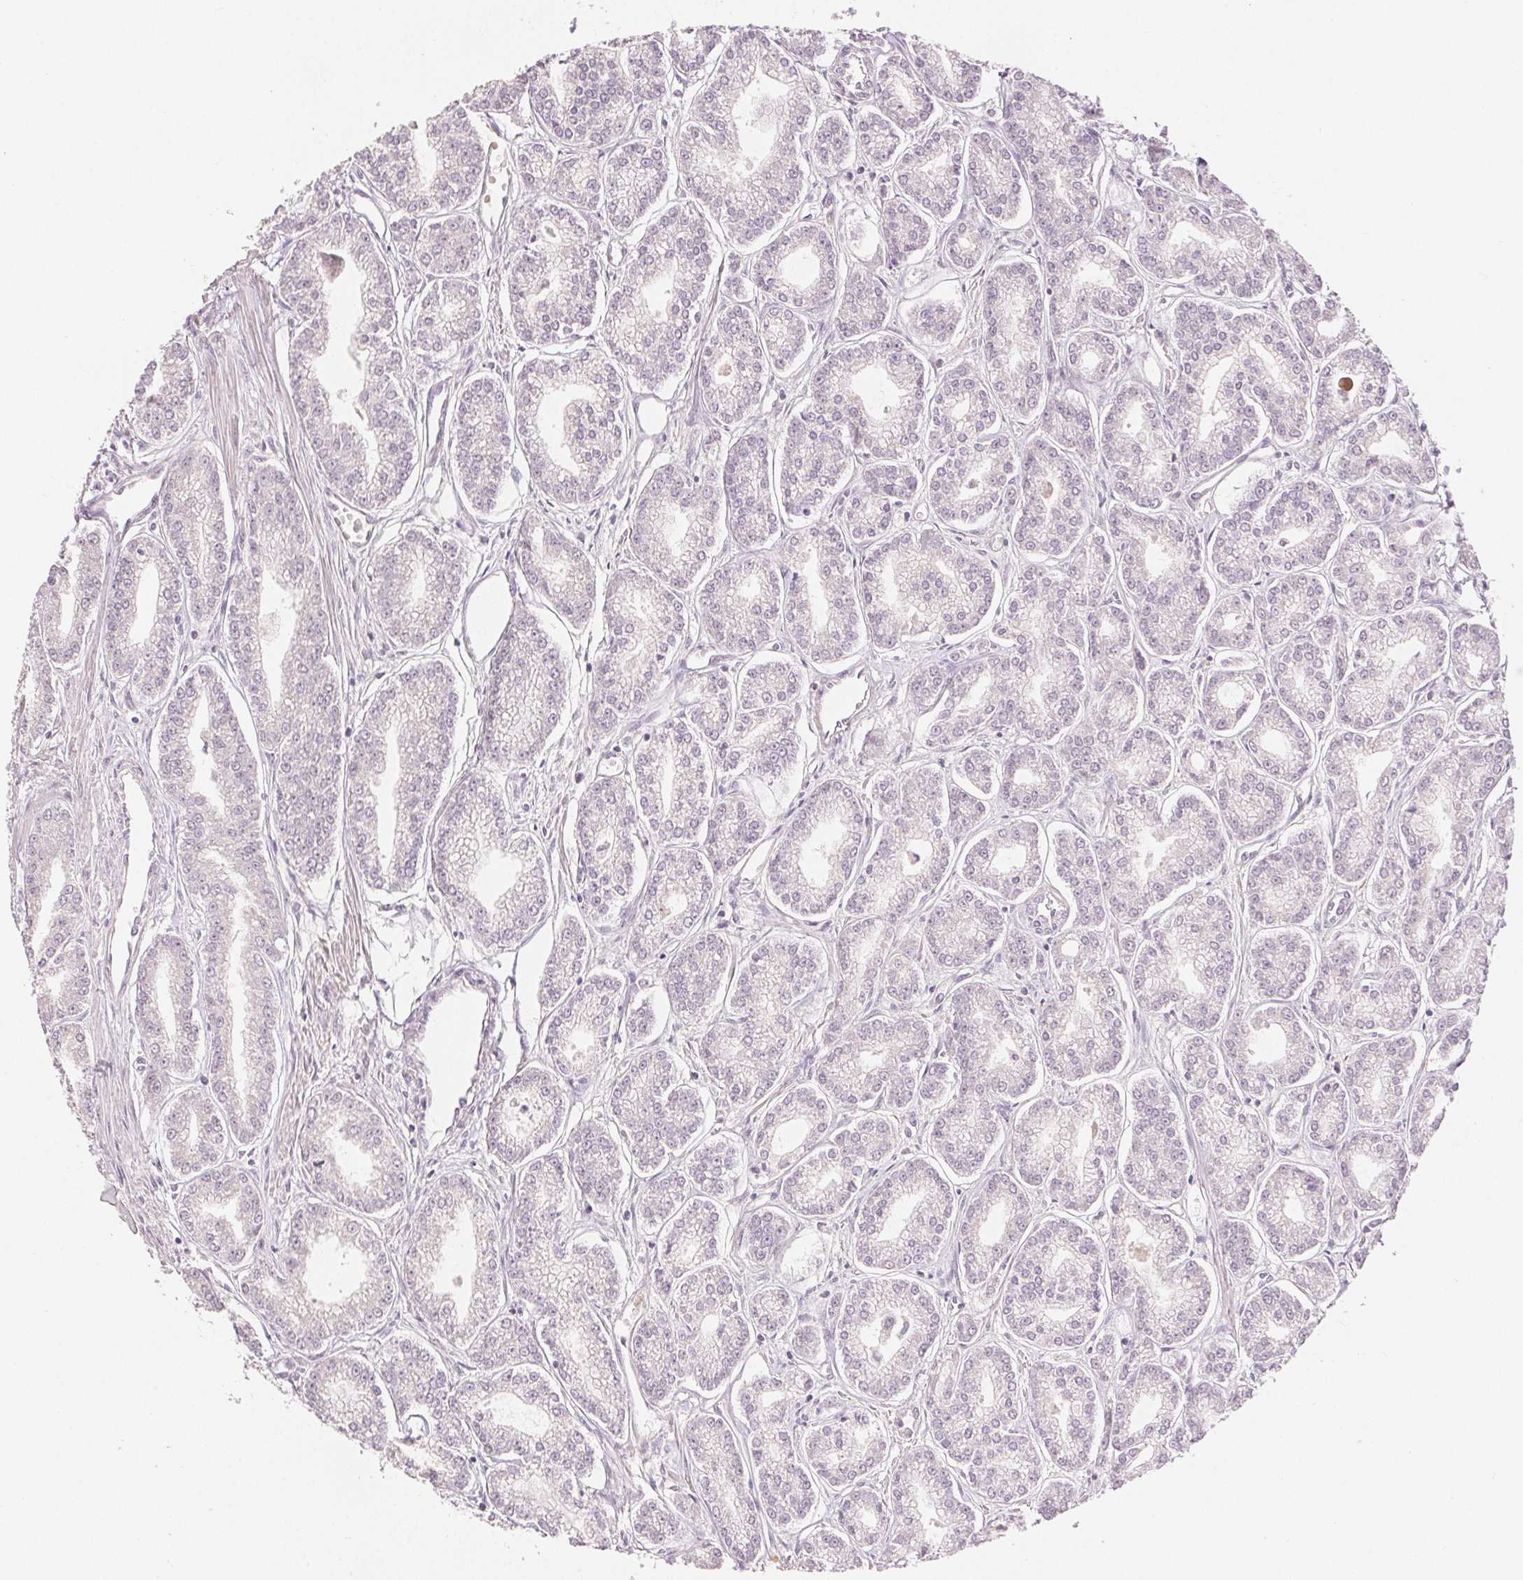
{"staining": {"intensity": "negative", "quantity": "none", "location": "none"}, "tissue": "prostate cancer", "cell_type": "Tumor cells", "image_type": "cancer", "snomed": [{"axis": "morphology", "description": "Adenocarcinoma, NOS"}, {"axis": "topography", "description": "Prostate"}], "caption": "Human prostate cancer (adenocarcinoma) stained for a protein using immunohistochemistry (IHC) exhibits no positivity in tumor cells.", "gene": "SLC27A5", "patient": {"sex": "male", "age": 71}}